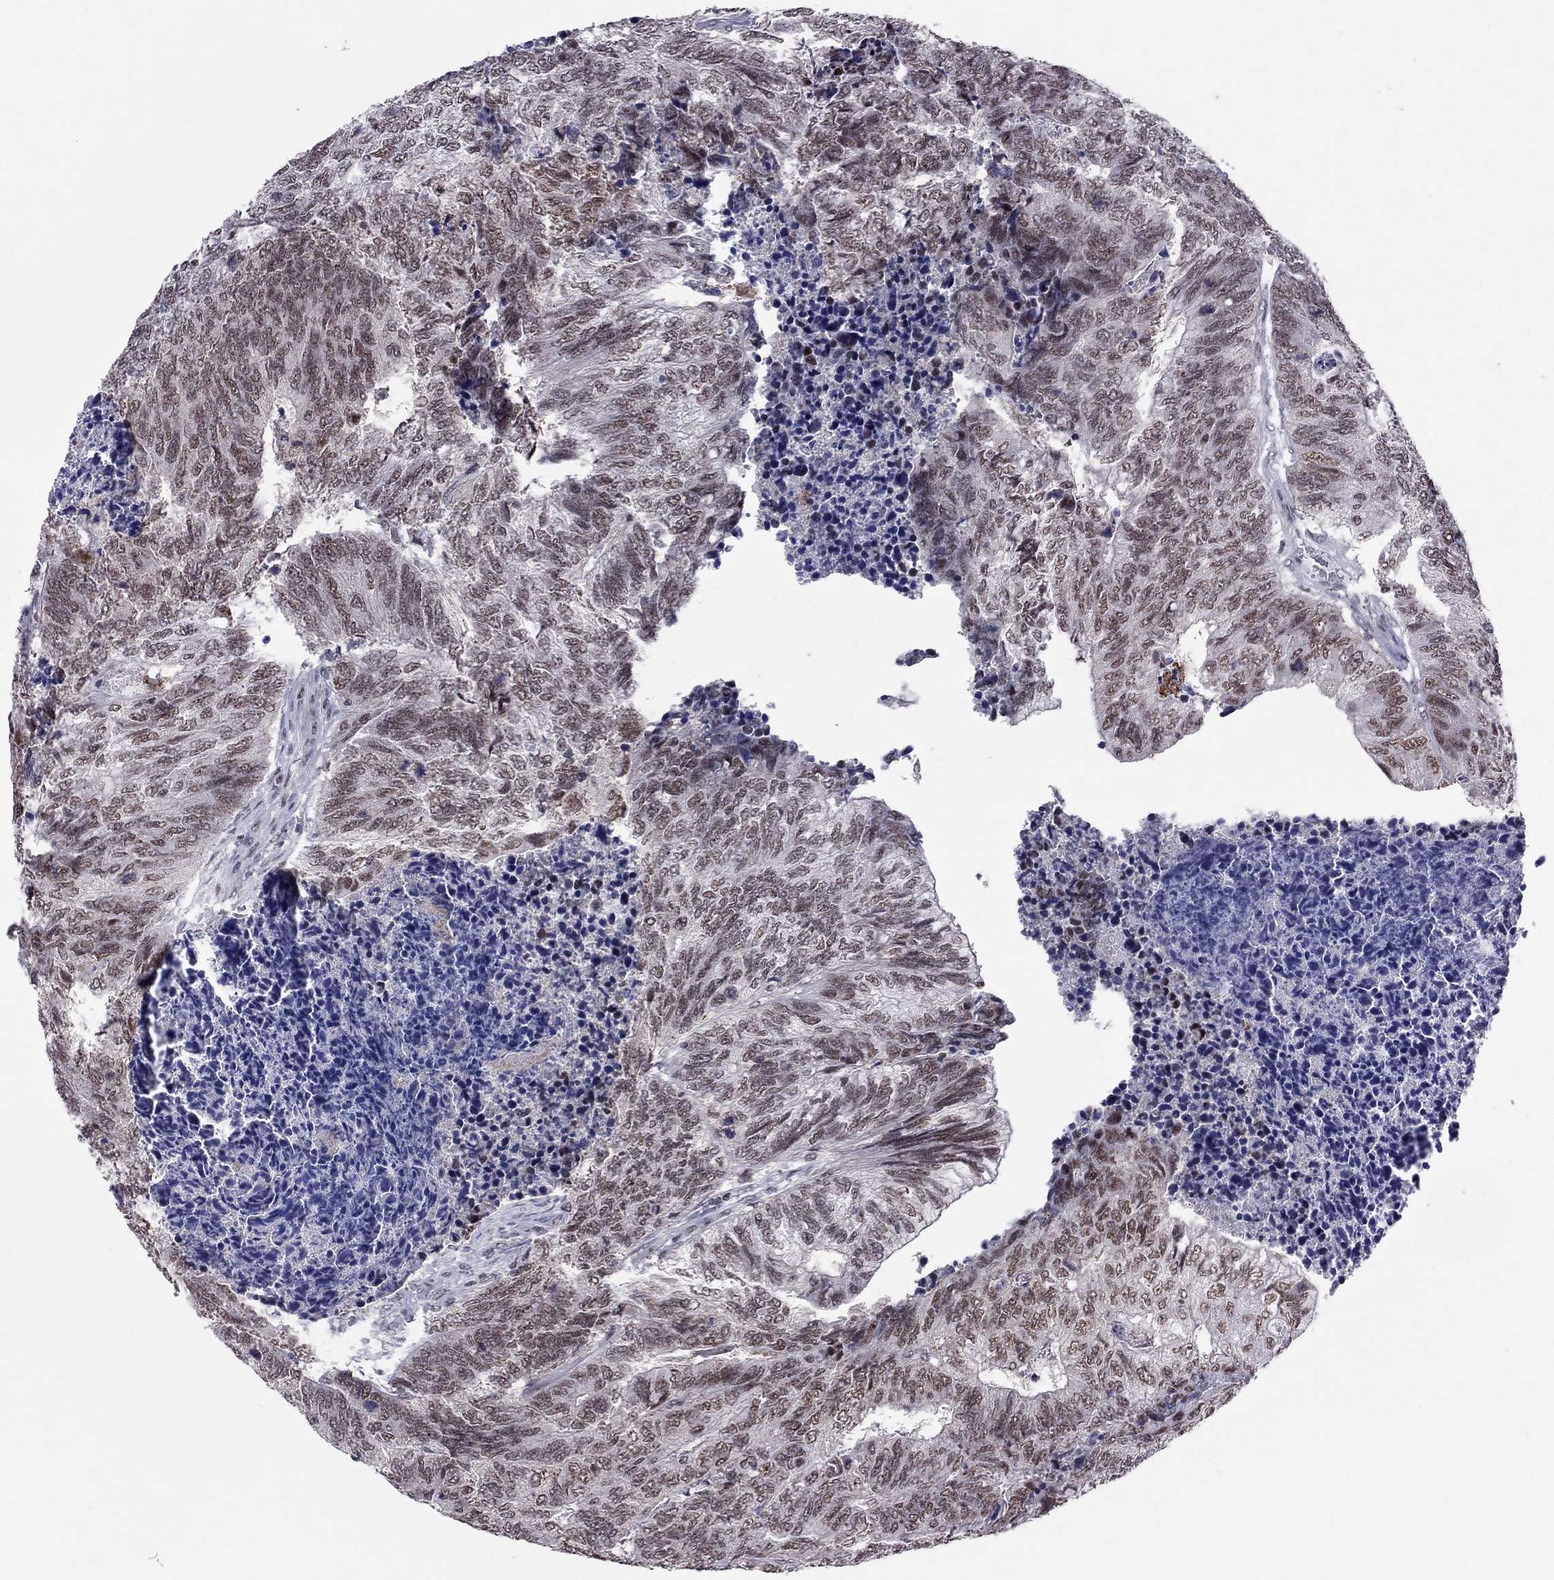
{"staining": {"intensity": "weak", "quantity": ">75%", "location": "nuclear"}, "tissue": "colorectal cancer", "cell_type": "Tumor cells", "image_type": "cancer", "snomed": [{"axis": "morphology", "description": "Adenocarcinoma, NOS"}, {"axis": "topography", "description": "Colon"}], "caption": "Protein staining by IHC shows weak nuclear expression in approximately >75% of tumor cells in colorectal cancer.", "gene": "TAF9", "patient": {"sex": "female", "age": 67}}